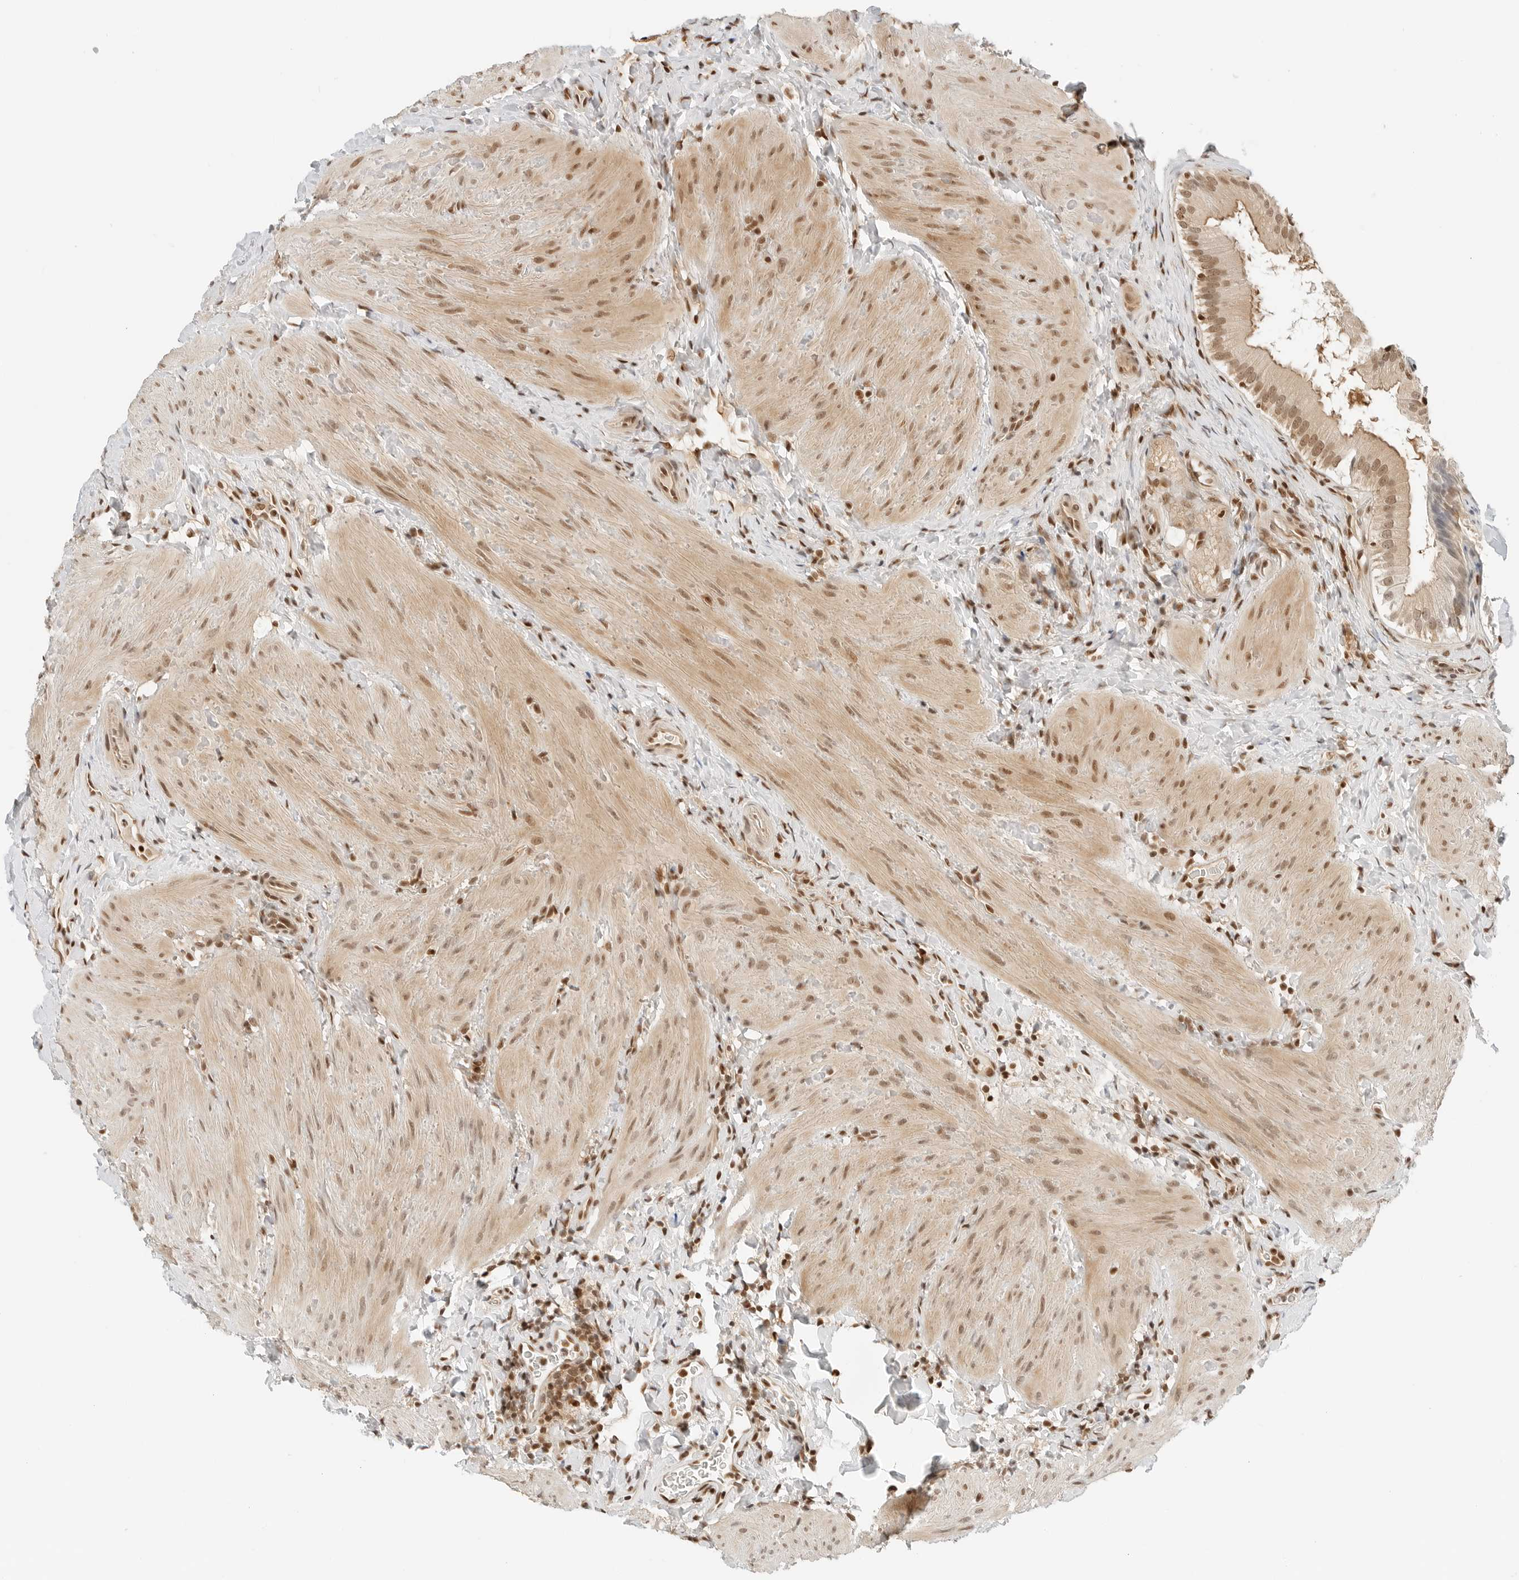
{"staining": {"intensity": "strong", "quantity": ">75%", "location": "nuclear"}, "tissue": "gallbladder", "cell_type": "Glandular cells", "image_type": "normal", "snomed": [{"axis": "morphology", "description": "Normal tissue, NOS"}, {"axis": "topography", "description": "Gallbladder"}], "caption": "IHC histopathology image of normal human gallbladder stained for a protein (brown), which reveals high levels of strong nuclear staining in approximately >75% of glandular cells.", "gene": "CRTC2", "patient": {"sex": "female", "age": 30}}